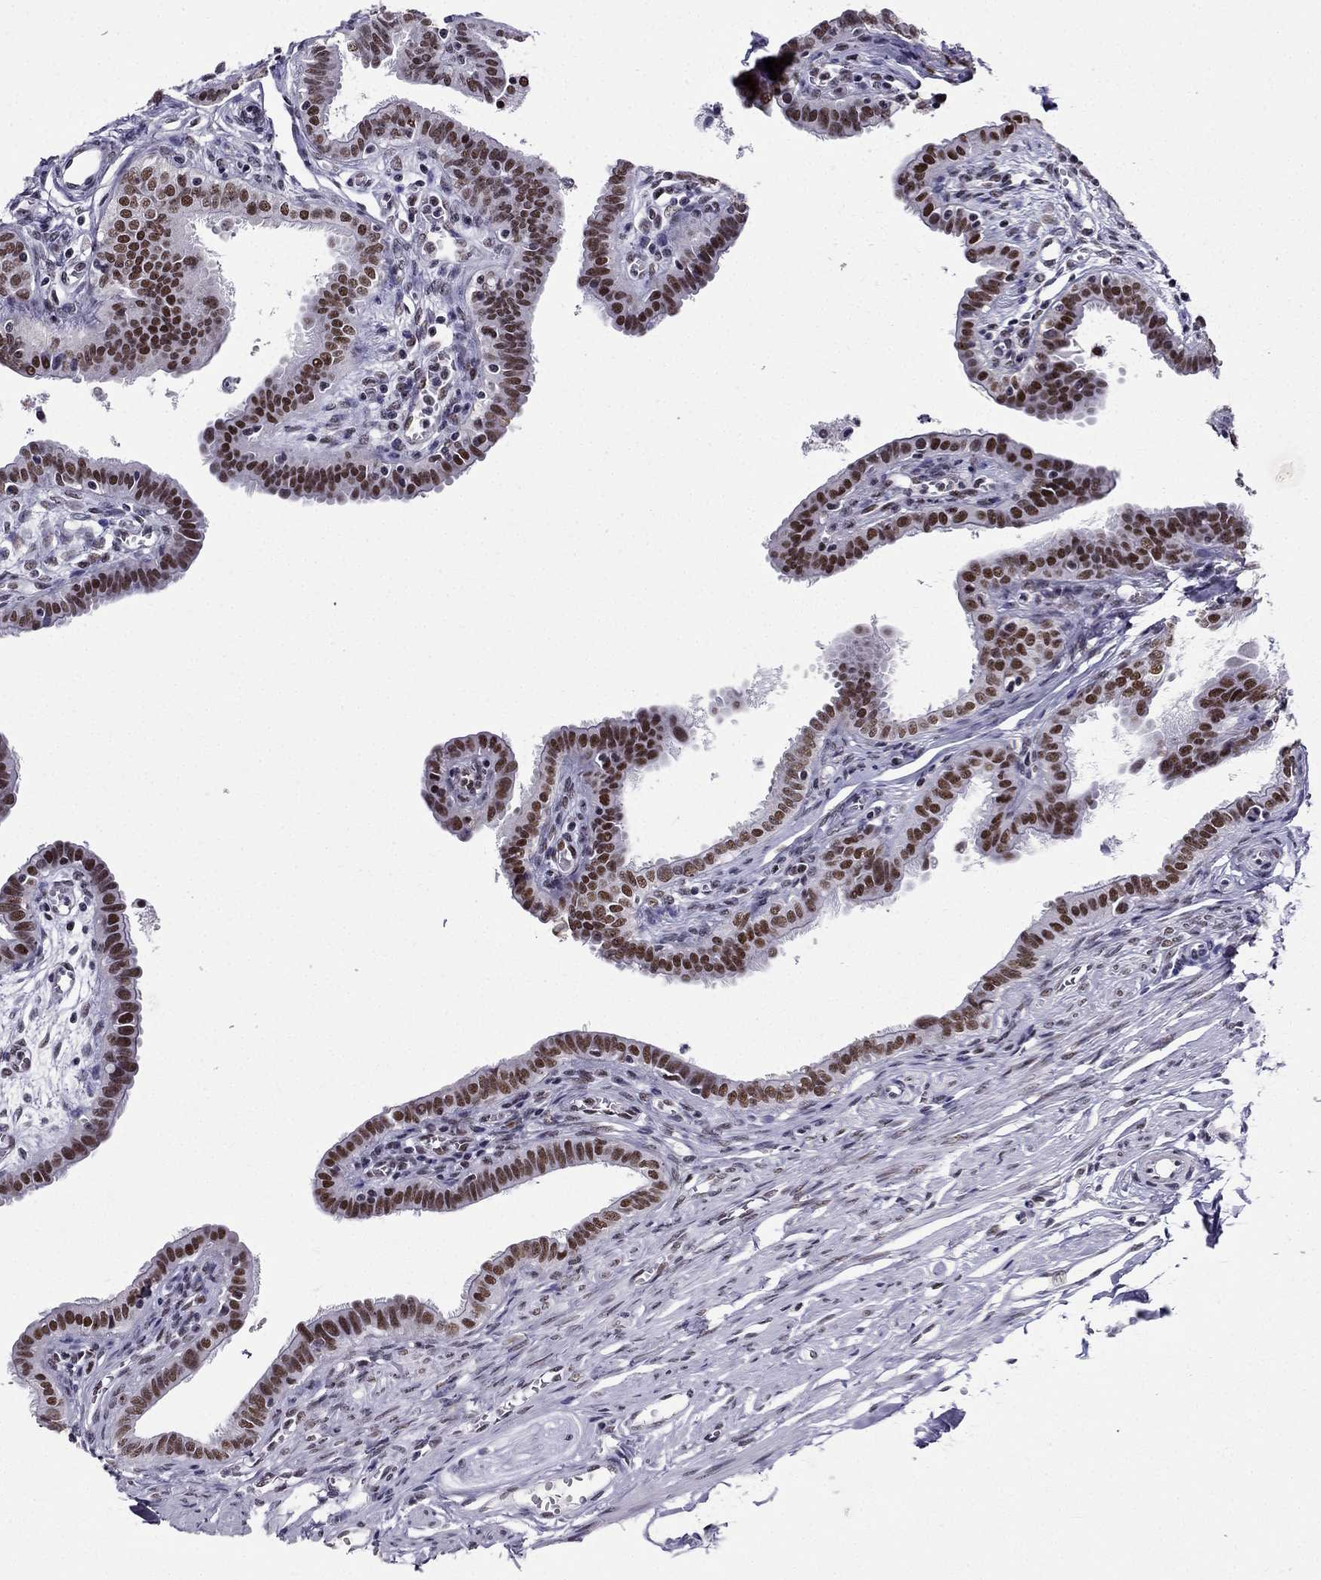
{"staining": {"intensity": "moderate", "quantity": ">75%", "location": "nuclear"}, "tissue": "fallopian tube", "cell_type": "Glandular cells", "image_type": "normal", "snomed": [{"axis": "morphology", "description": "Normal tissue, NOS"}, {"axis": "morphology", "description": "Carcinoma, endometroid"}, {"axis": "topography", "description": "Fallopian tube"}, {"axis": "topography", "description": "Ovary"}], "caption": "Immunohistochemical staining of normal fallopian tube exhibits medium levels of moderate nuclear positivity in about >75% of glandular cells. The protein of interest is stained brown, and the nuclei are stained in blue (DAB IHC with brightfield microscopy, high magnification).", "gene": "ZNF420", "patient": {"sex": "female", "age": 42}}